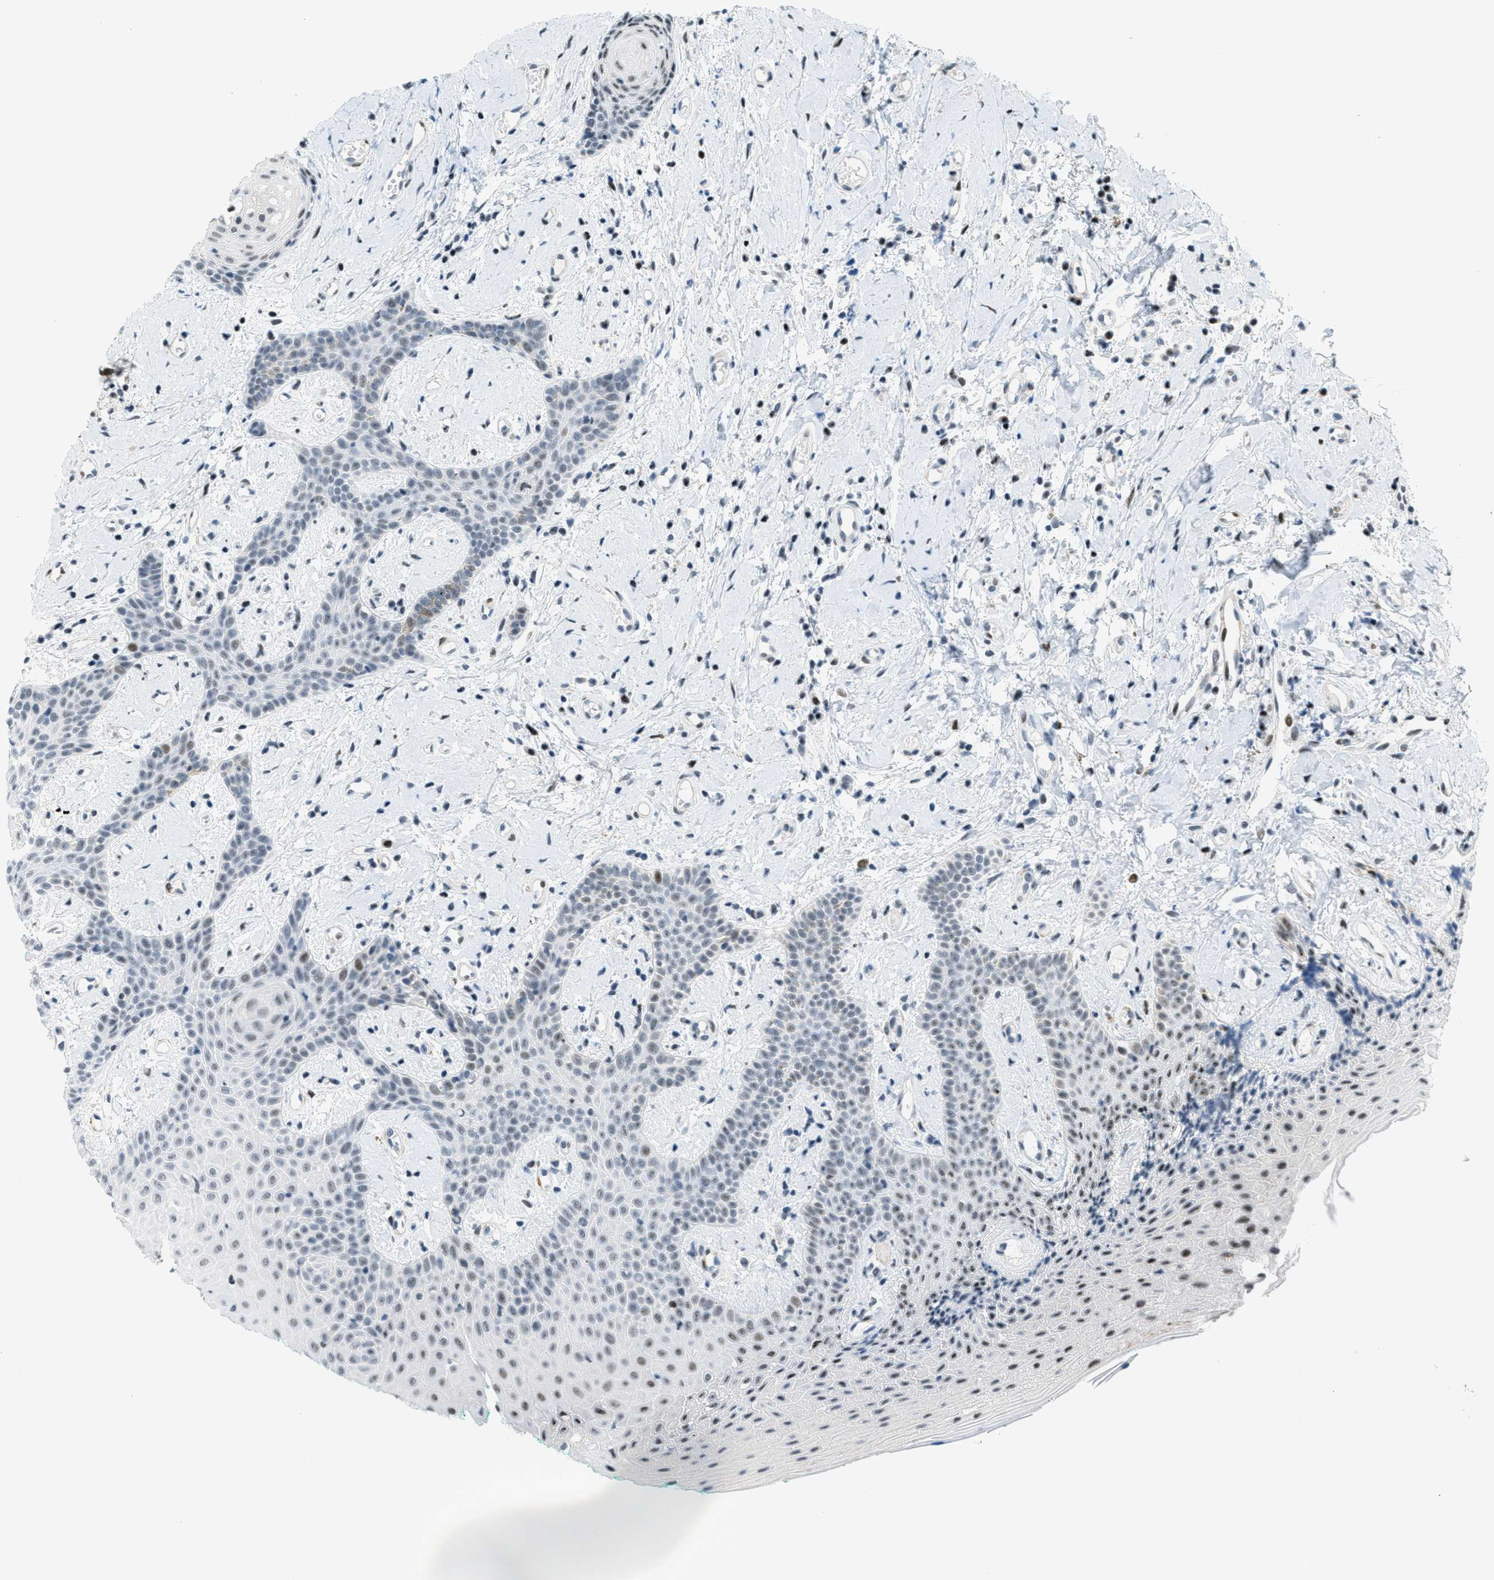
{"staining": {"intensity": "strong", "quantity": "25%-75%", "location": "nuclear"}, "tissue": "oral mucosa", "cell_type": "Squamous epithelial cells", "image_type": "normal", "snomed": [{"axis": "morphology", "description": "Normal tissue, NOS"}, {"axis": "morphology", "description": "Squamous cell carcinoma, NOS"}, {"axis": "topography", "description": "Oral tissue"}, {"axis": "topography", "description": "Salivary gland"}, {"axis": "topography", "description": "Head-Neck"}], "caption": "Immunohistochemical staining of unremarkable oral mucosa exhibits 25%-75% levels of strong nuclear protein expression in about 25%-75% of squamous epithelial cells. (DAB (3,3'-diaminobenzidine) IHC with brightfield microscopy, high magnification).", "gene": "ZDHHC23", "patient": {"sex": "female", "age": 62}}